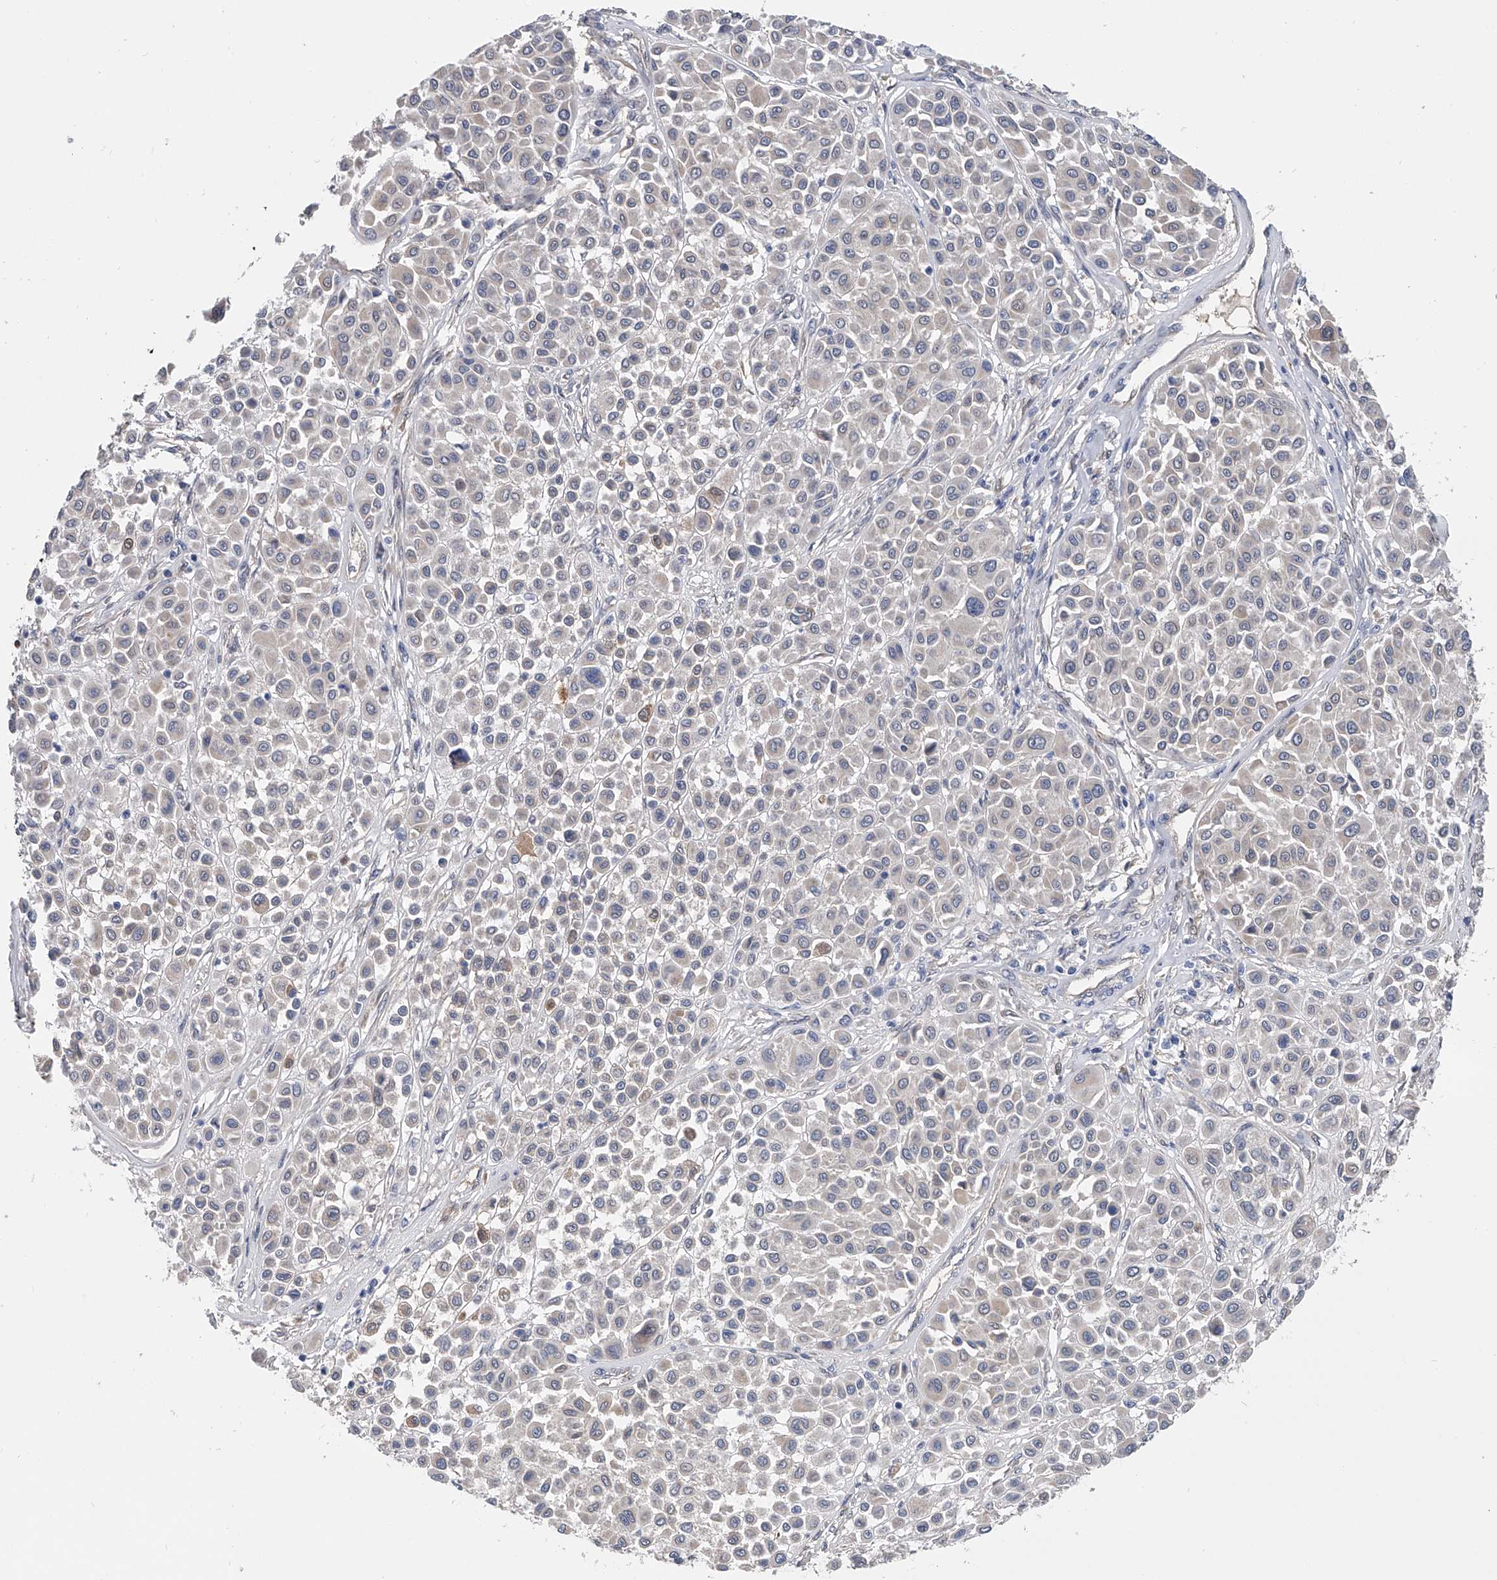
{"staining": {"intensity": "negative", "quantity": "none", "location": "none"}, "tissue": "melanoma", "cell_type": "Tumor cells", "image_type": "cancer", "snomed": [{"axis": "morphology", "description": "Malignant melanoma, Metastatic site"}, {"axis": "topography", "description": "Soft tissue"}], "caption": "The image shows no staining of tumor cells in malignant melanoma (metastatic site).", "gene": "PGM3", "patient": {"sex": "male", "age": 41}}